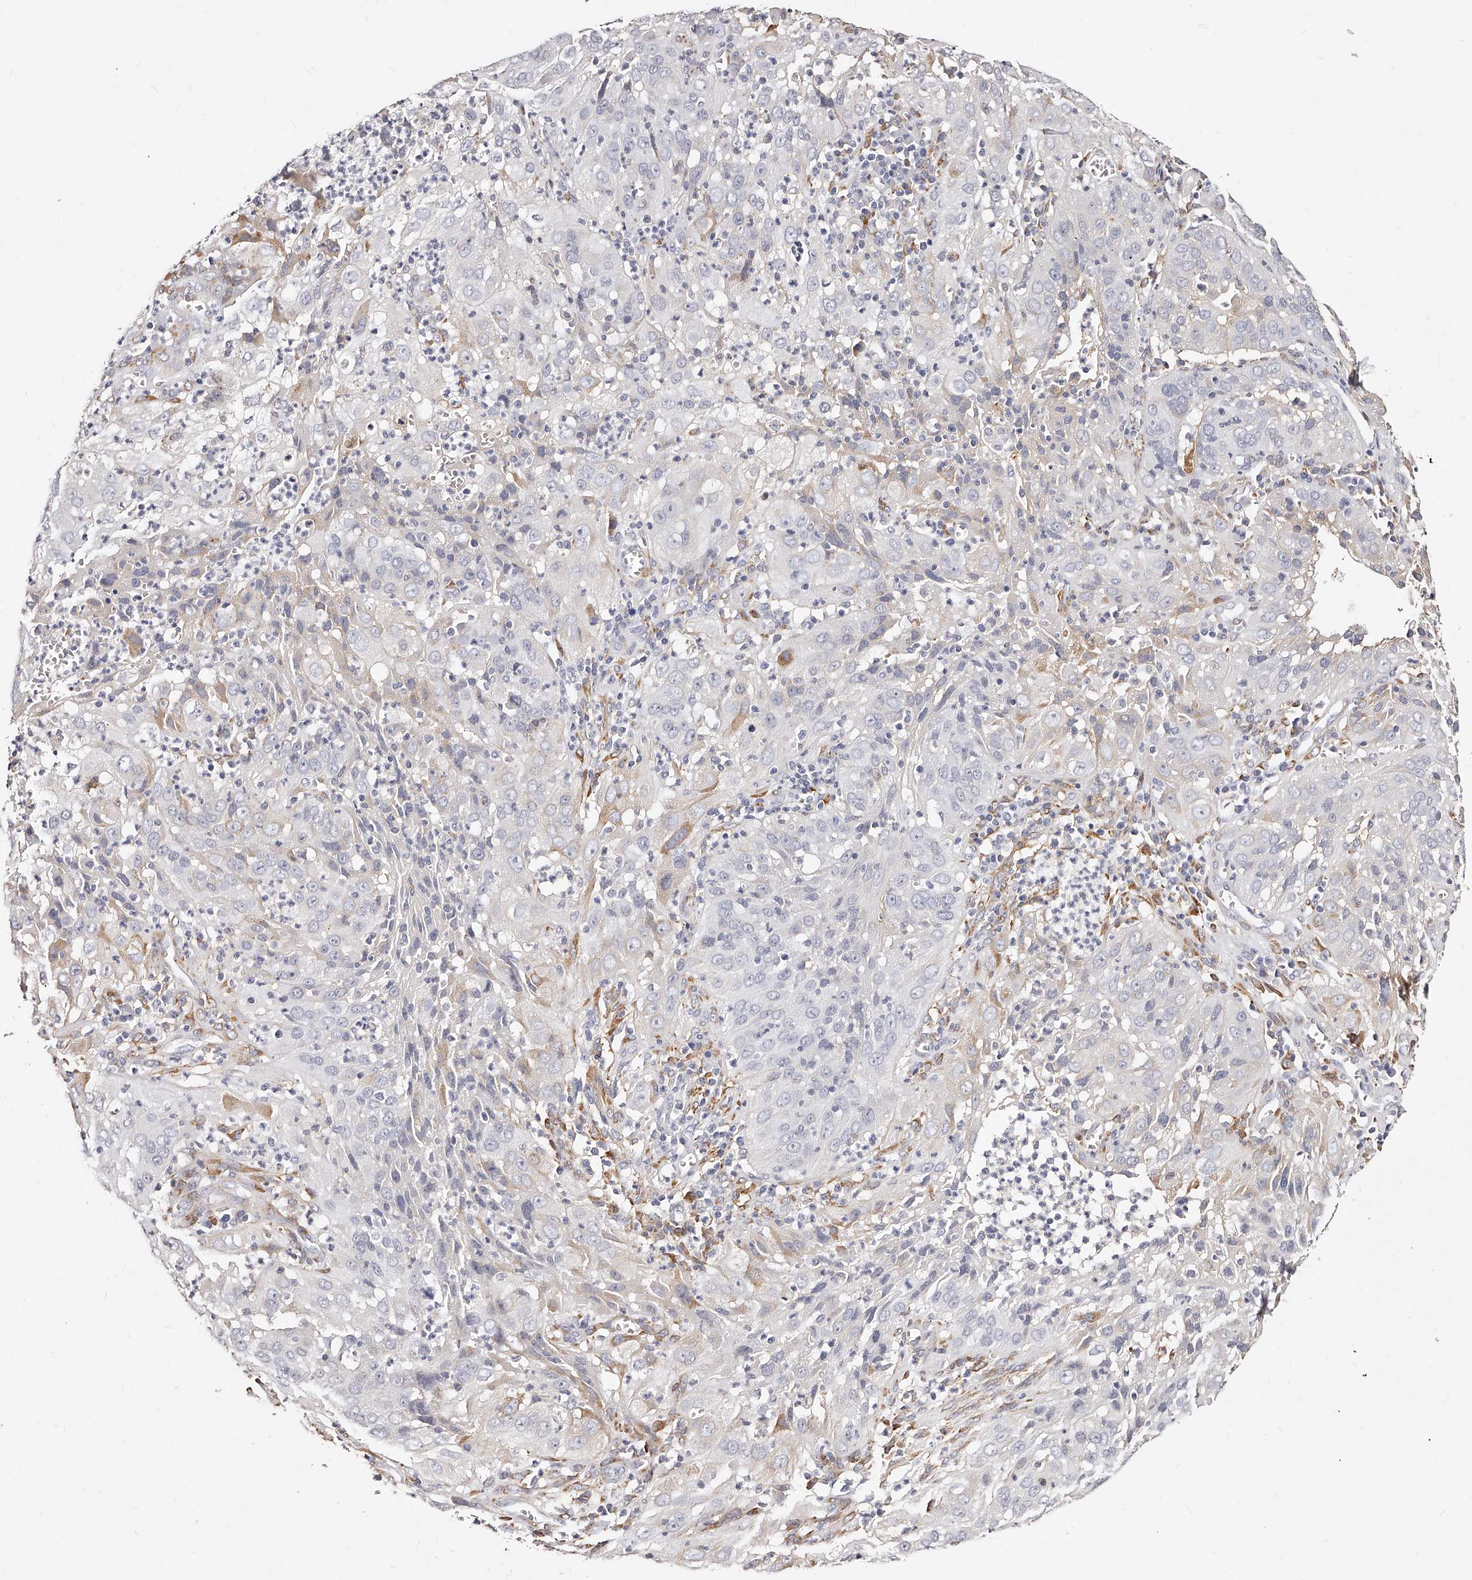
{"staining": {"intensity": "negative", "quantity": "none", "location": "none"}, "tissue": "cervical cancer", "cell_type": "Tumor cells", "image_type": "cancer", "snomed": [{"axis": "morphology", "description": "Squamous cell carcinoma, NOS"}, {"axis": "topography", "description": "Cervix"}], "caption": "Immunohistochemistry (IHC) photomicrograph of neoplastic tissue: human cervical cancer stained with DAB exhibits no significant protein staining in tumor cells.", "gene": "CD82", "patient": {"sex": "female", "age": 32}}